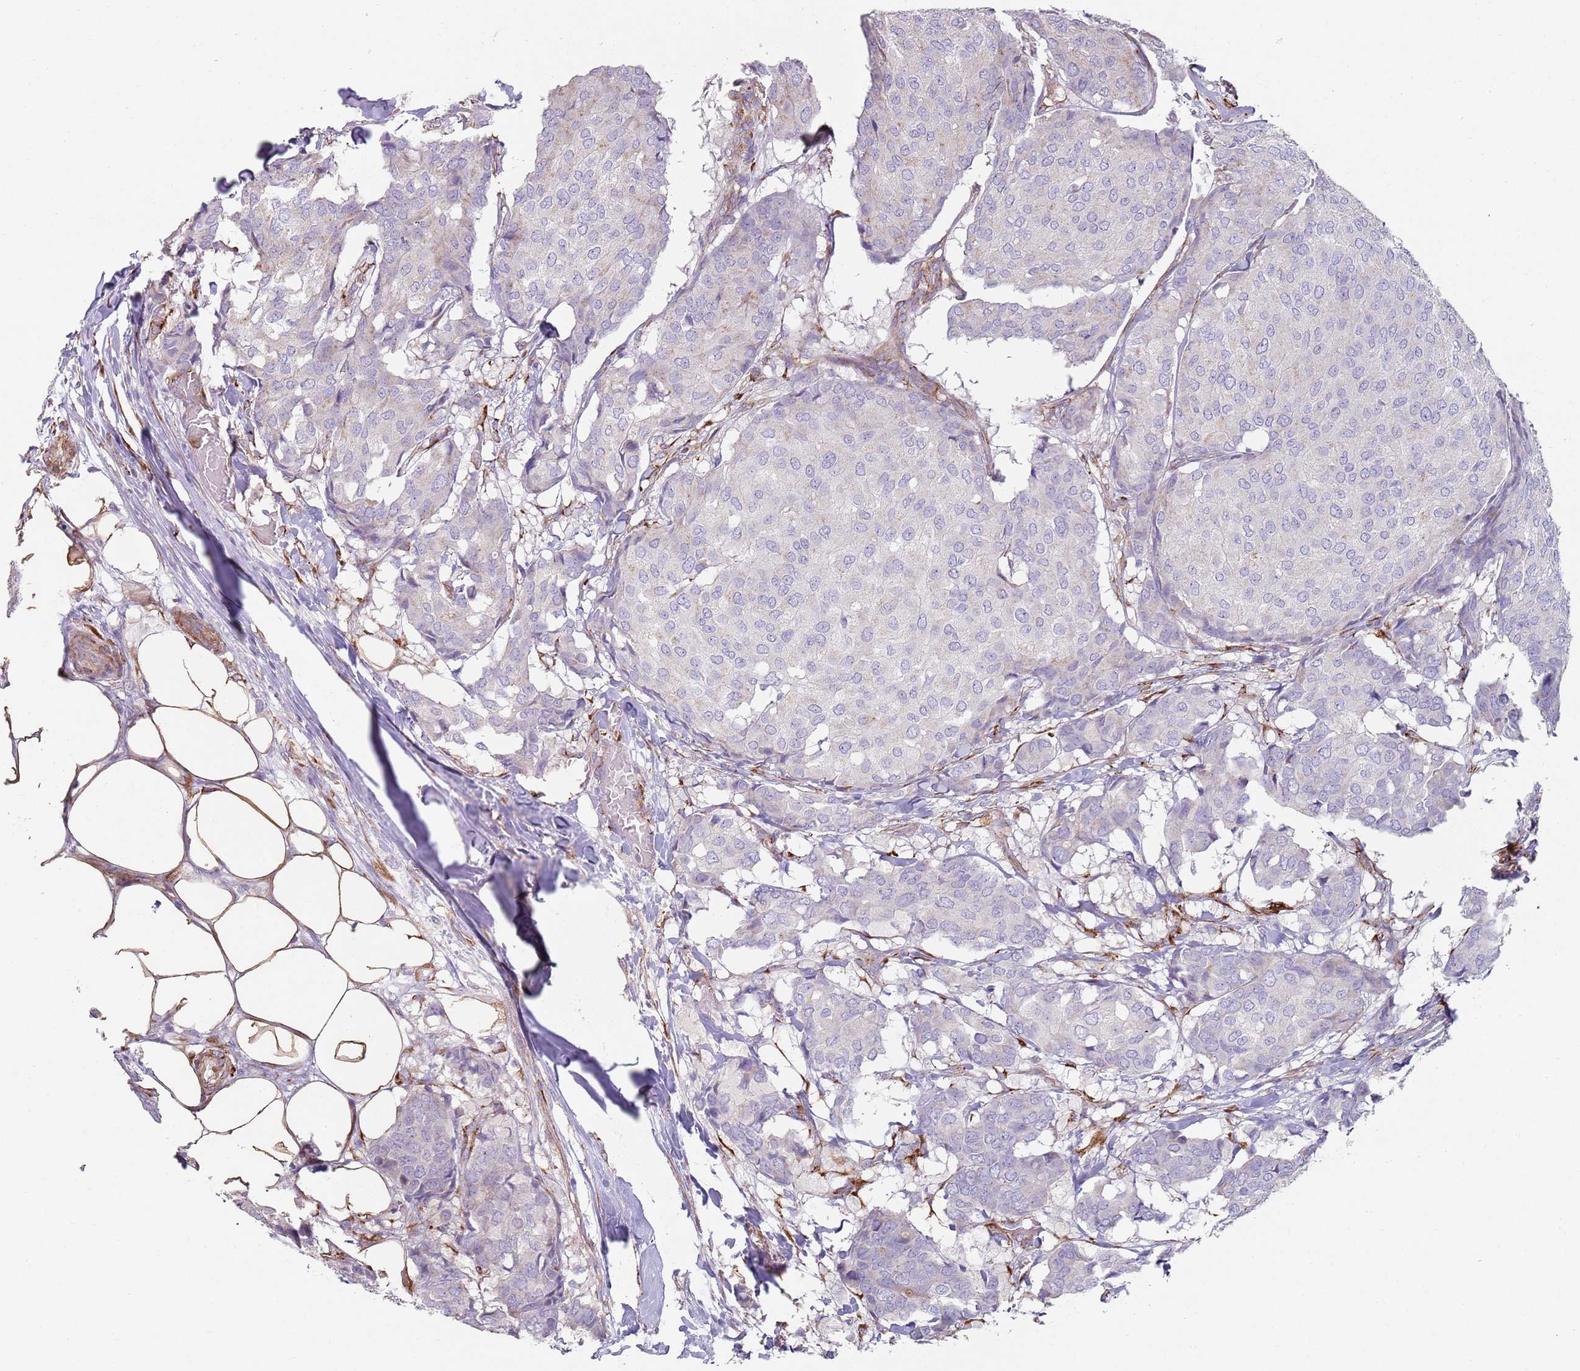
{"staining": {"intensity": "negative", "quantity": "none", "location": "none"}, "tissue": "breast cancer", "cell_type": "Tumor cells", "image_type": "cancer", "snomed": [{"axis": "morphology", "description": "Duct carcinoma"}, {"axis": "topography", "description": "Breast"}], "caption": "This is a histopathology image of immunohistochemistry staining of breast cancer, which shows no positivity in tumor cells.", "gene": "PHLPP2", "patient": {"sex": "female", "age": 75}}